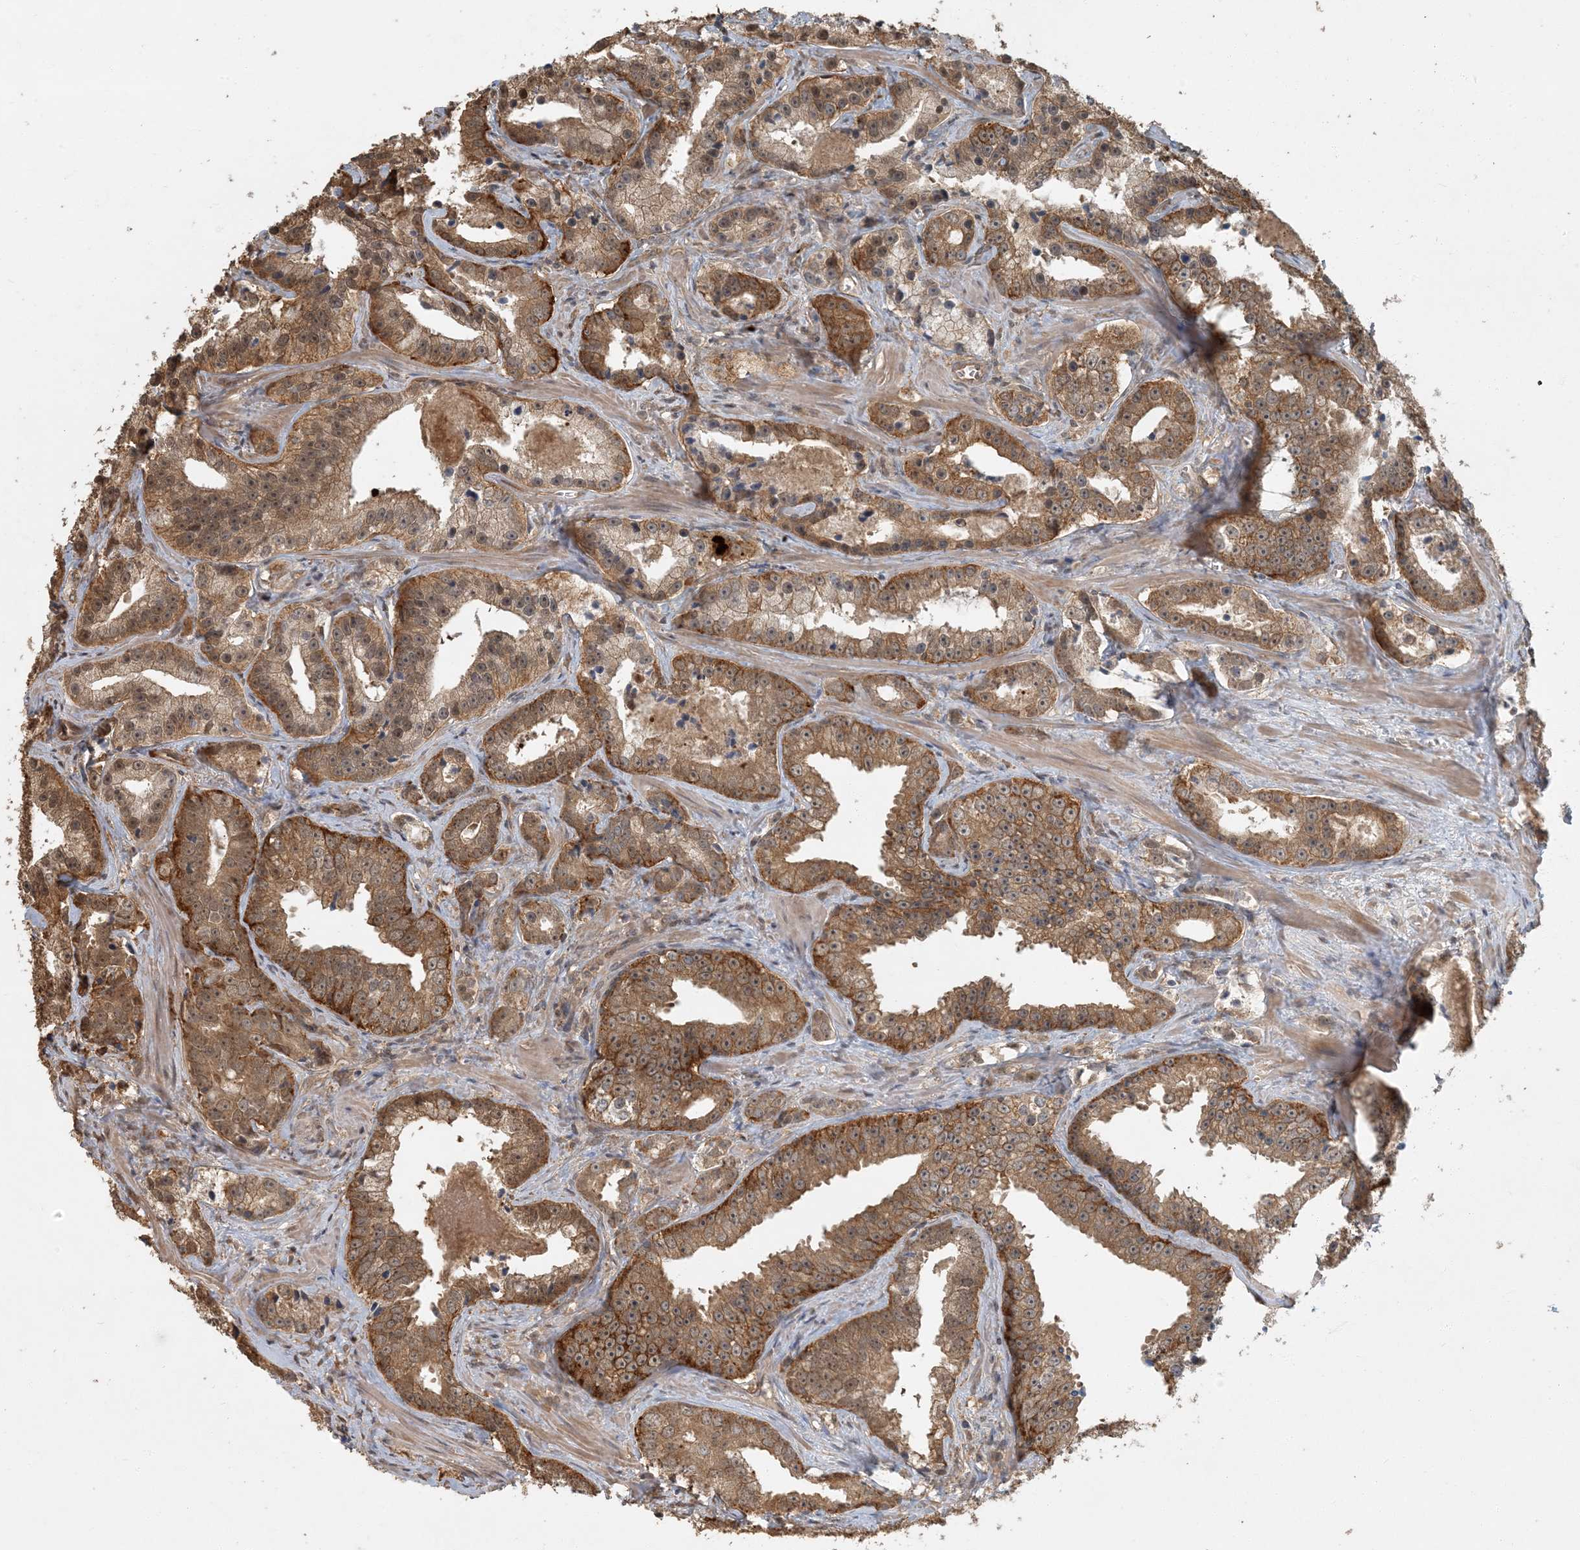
{"staining": {"intensity": "strong", "quantity": ">75%", "location": "cytoplasmic/membranous"}, "tissue": "prostate cancer", "cell_type": "Tumor cells", "image_type": "cancer", "snomed": [{"axis": "morphology", "description": "Adenocarcinoma, High grade"}, {"axis": "topography", "description": "Prostate"}], "caption": "Protein expression analysis of prostate cancer exhibits strong cytoplasmic/membranous positivity in approximately >75% of tumor cells.", "gene": "AK9", "patient": {"sex": "male", "age": 62}}